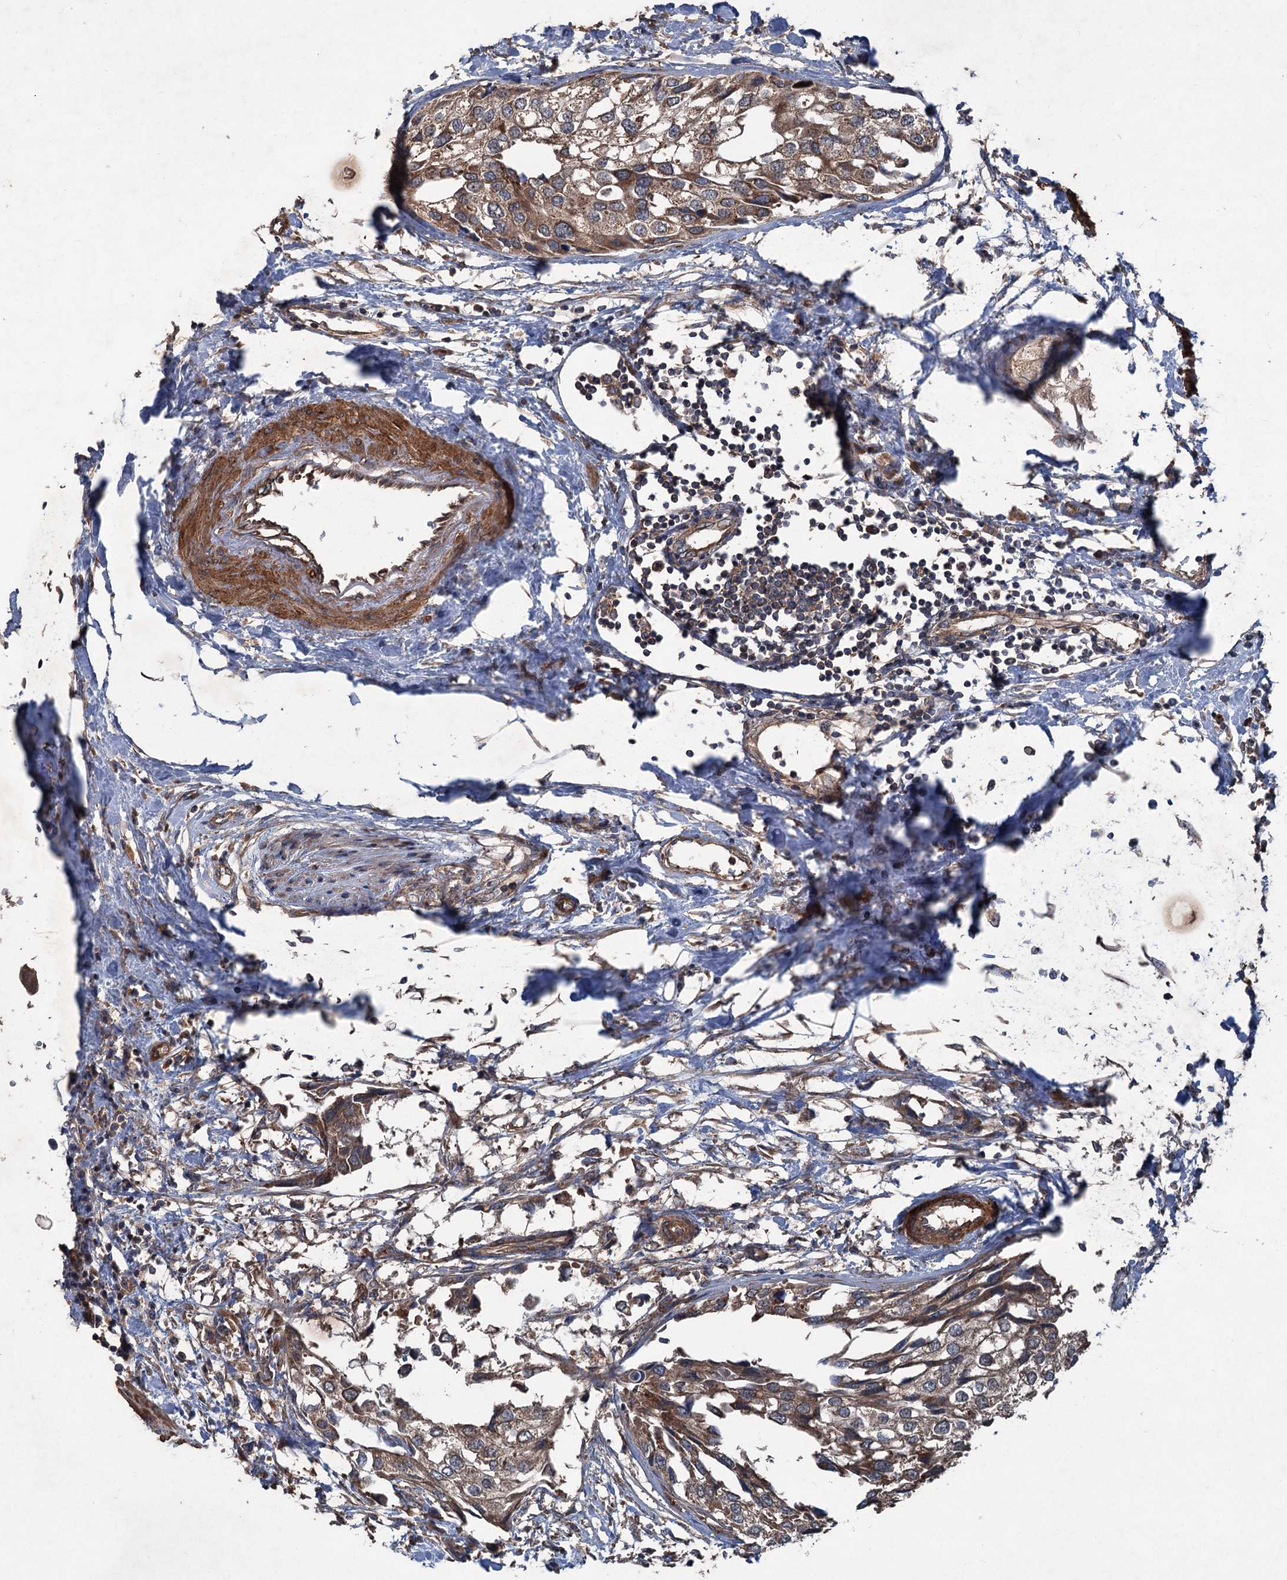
{"staining": {"intensity": "moderate", "quantity": ">75%", "location": "cytoplasmic/membranous"}, "tissue": "urothelial cancer", "cell_type": "Tumor cells", "image_type": "cancer", "snomed": [{"axis": "morphology", "description": "Urothelial carcinoma, High grade"}, {"axis": "topography", "description": "Urinary bladder"}], "caption": "High-grade urothelial carcinoma tissue displays moderate cytoplasmic/membranous expression in approximately >75% of tumor cells, visualized by immunohistochemistry.", "gene": "RNF214", "patient": {"sex": "male", "age": 64}}